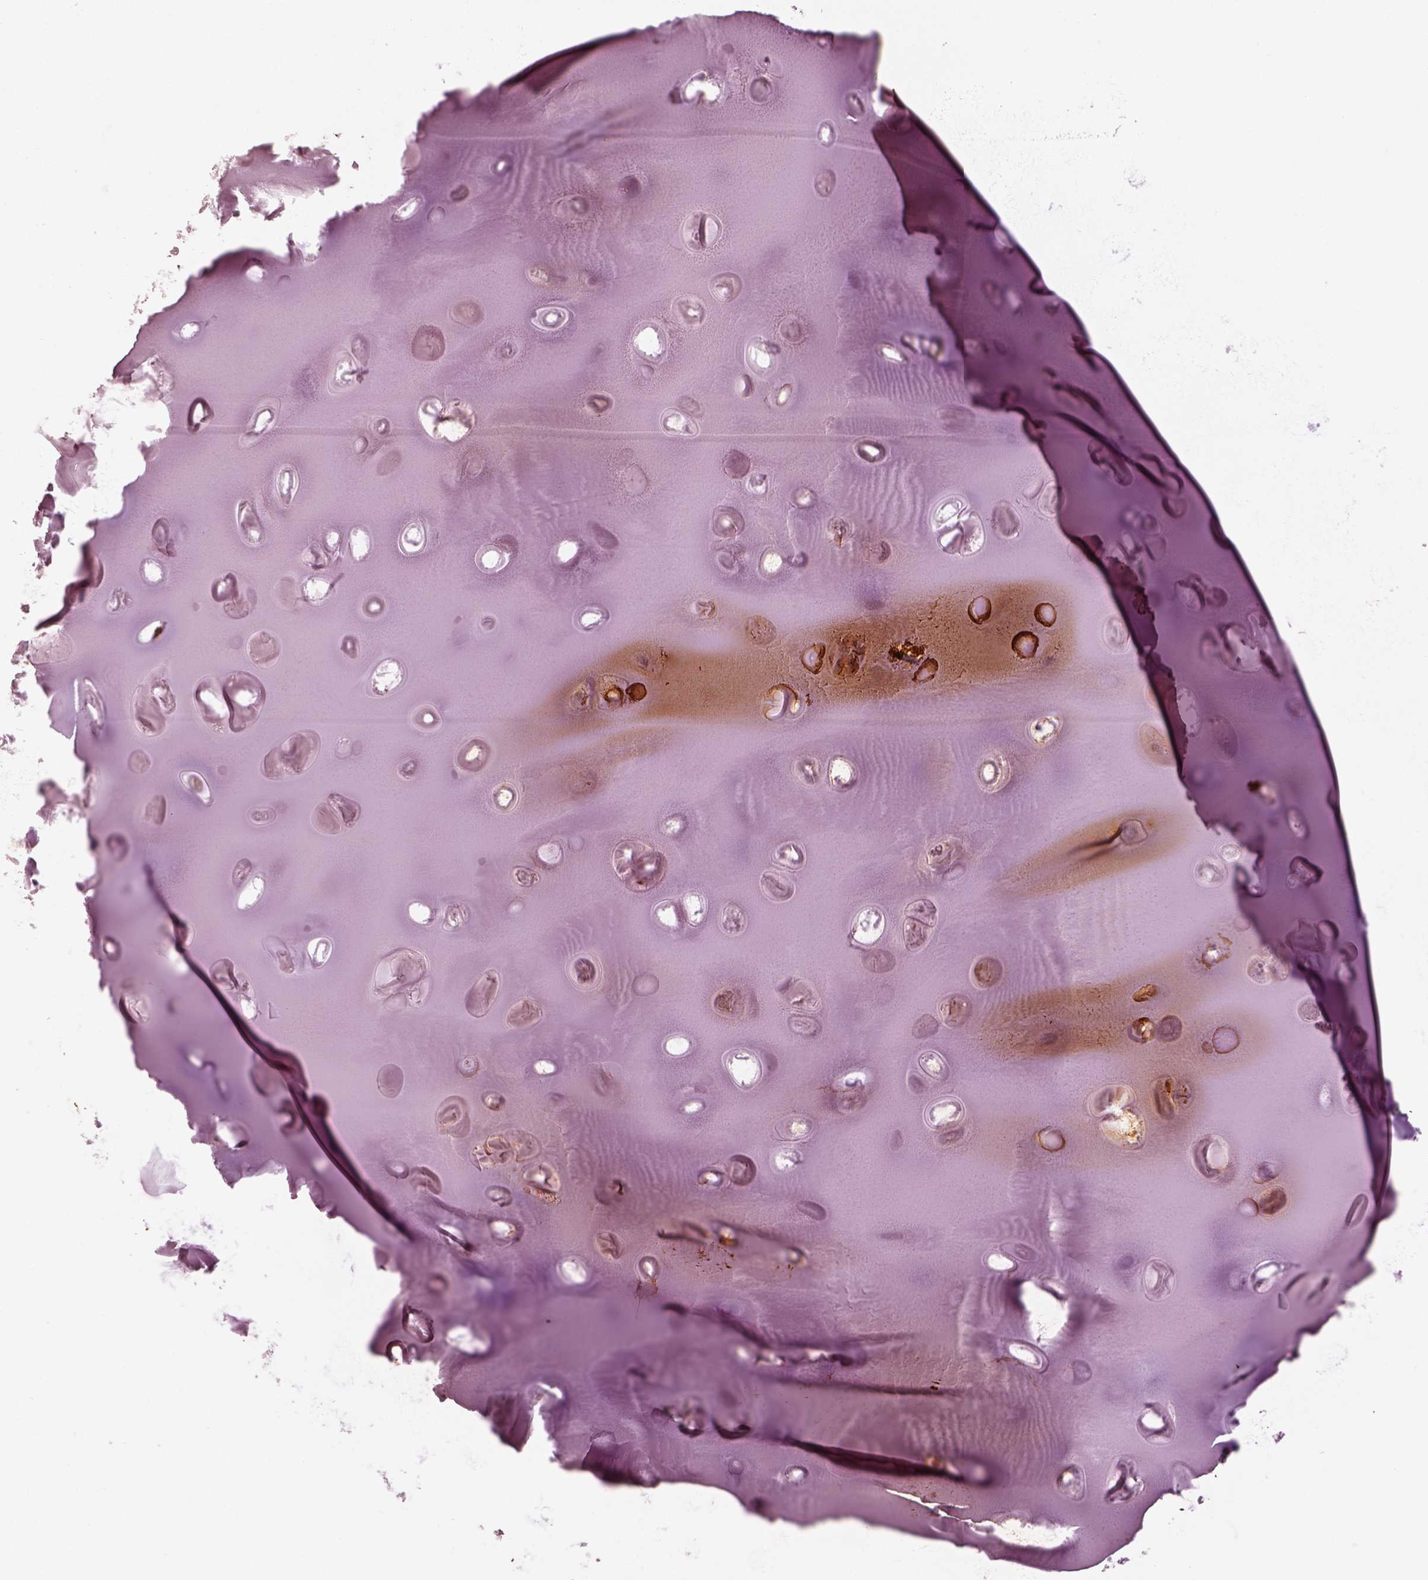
{"staining": {"intensity": "weak", "quantity": "25%-75%", "location": "cytoplasmic/membranous"}, "tissue": "adipose tissue", "cell_type": "Adipocytes", "image_type": "normal", "snomed": [{"axis": "morphology", "description": "Normal tissue, NOS"}, {"axis": "morphology", "description": "Squamous cell carcinoma, NOS"}, {"axis": "topography", "description": "Cartilage tissue"}, {"axis": "topography", "description": "Lung"}], "caption": "A histopathology image of human adipose tissue stained for a protein demonstrates weak cytoplasmic/membranous brown staining in adipocytes. Nuclei are stained in blue.", "gene": "MADCAM1", "patient": {"sex": "male", "age": 66}}